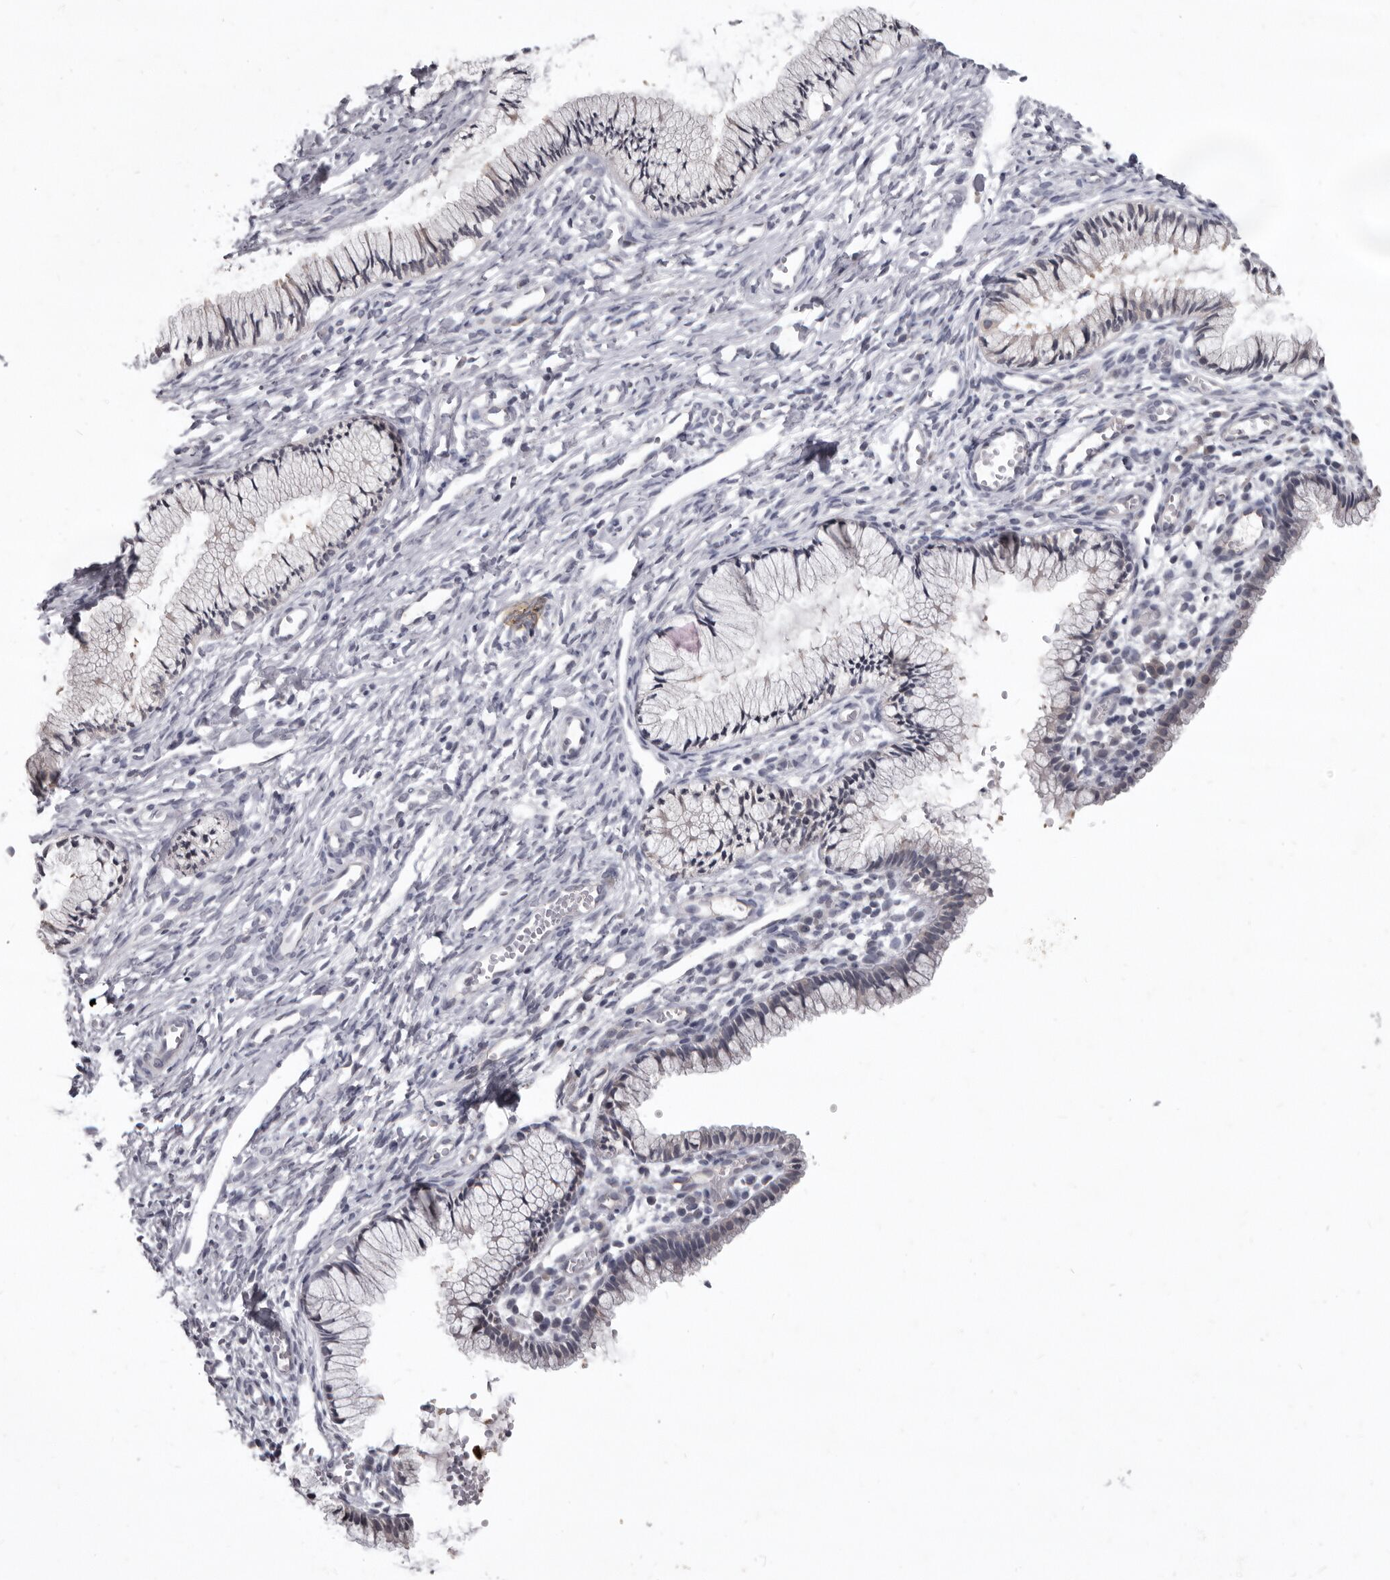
{"staining": {"intensity": "negative", "quantity": "none", "location": "none"}, "tissue": "cervix", "cell_type": "Glandular cells", "image_type": "normal", "snomed": [{"axis": "morphology", "description": "Normal tissue, NOS"}, {"axis": "topography", "description": "Cervix"}], "caption": "This image is of normal cervix stained with immunohistochemistry to label a protein in brown with the nuclei are counter-stained blue. There is no staining in glandular cells.", "gene": "SULT1E1", "patient": {"sex": "female", "age": 27}}